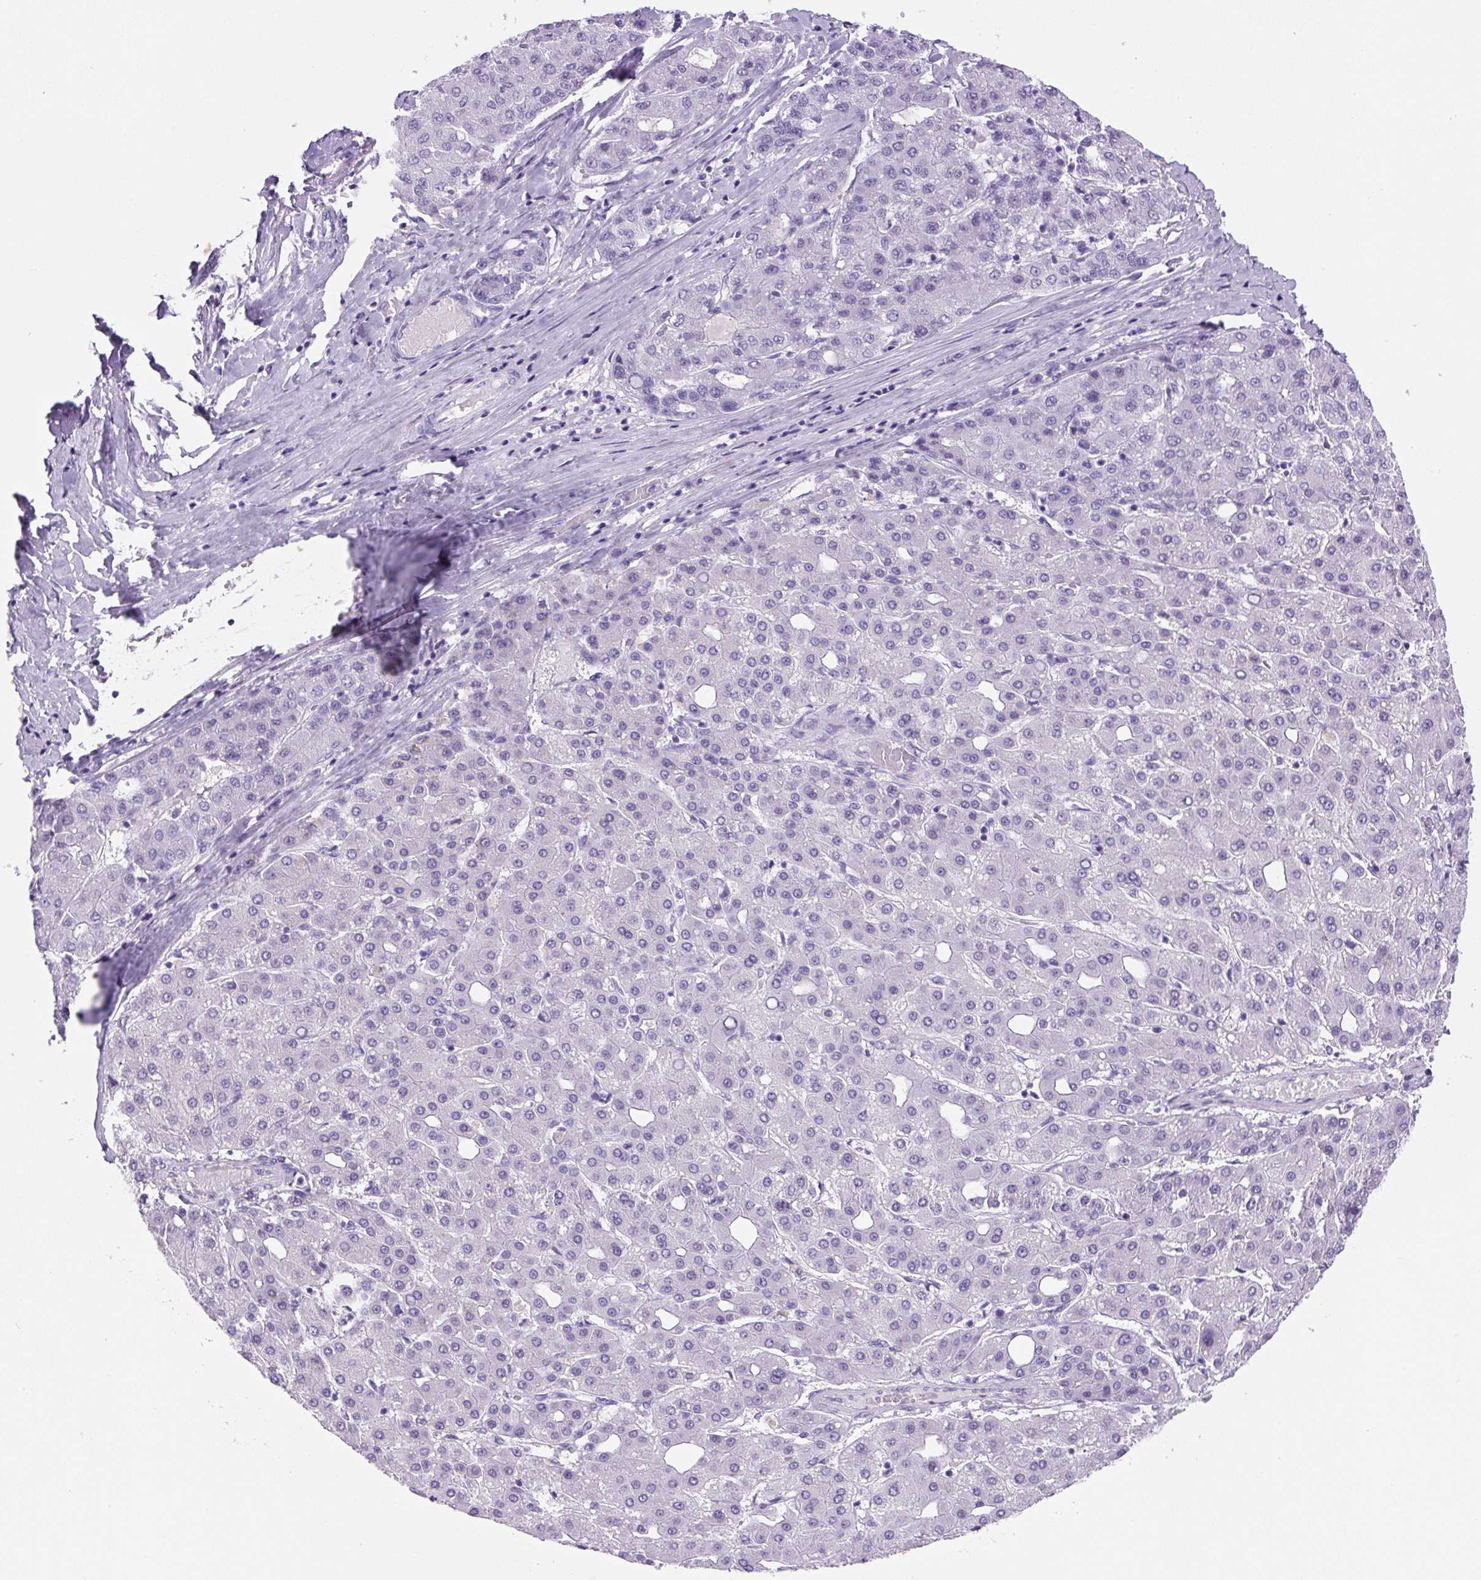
{"staining": {"intensity": "negative", "quantity": "none", "location": "none"}, "tissue": "liver cancer", "cell_type": "Tumor cells", "image_type": "cancer", "snomed": [{"axis": "morphology", "description": "Carcinoma, Hepatocellular, NOS"}, {"axis": "topography", "description": "Liver"}], "caption": "IHC histopathology image of neoplastic tissue: liver cancer stained with DAB (3,3'-diaminobenzidine) demonstrates no significant protein expression in tumor cells.", "gene": "PRRT1", "patient": {"sex": "male", "age": 65}}